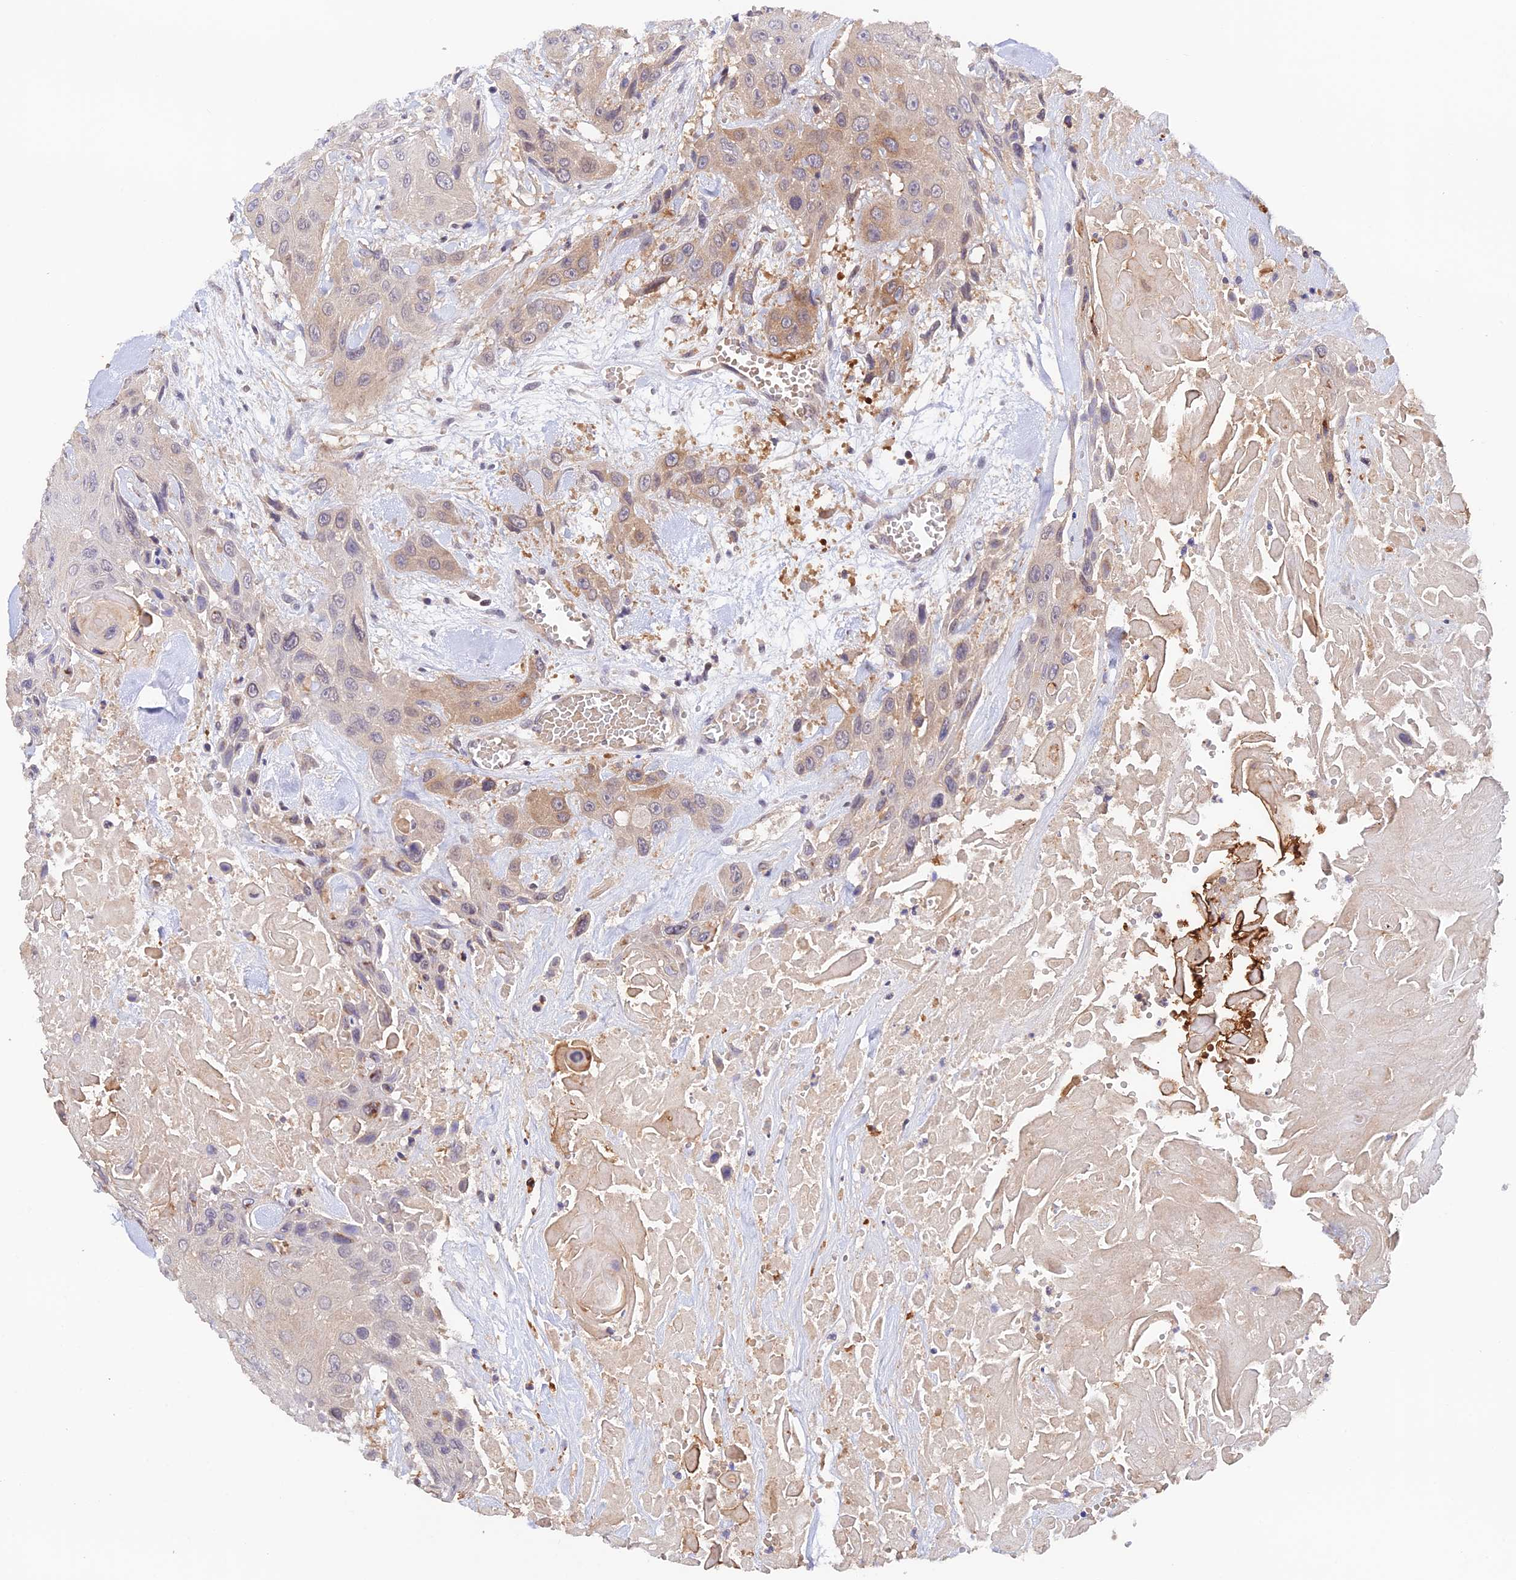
{"staining": {"intensity": "weak", "quantity": "25%-75%", "location": "cytoplasmic/membranous"}, "tissue": "head and neck cancer", "cell_type": "Tumor cells", "image_type": "cancer", "snomed": [{"axis": "morphology", "description": "Squamous cell carcinoma, NOS"}, {"axis": "topography", "description": "Head-Neck"}], "caption": "A low amount of weak cytoplasmic/membranous expression is present in approximately 25%-75% of tumor cells in head and neck cancer tissue. The protein is shown in brown color, while the nuclei are stained blue.", "gene": "CWH43", "patient": {"sex": "male", "age": 81}}